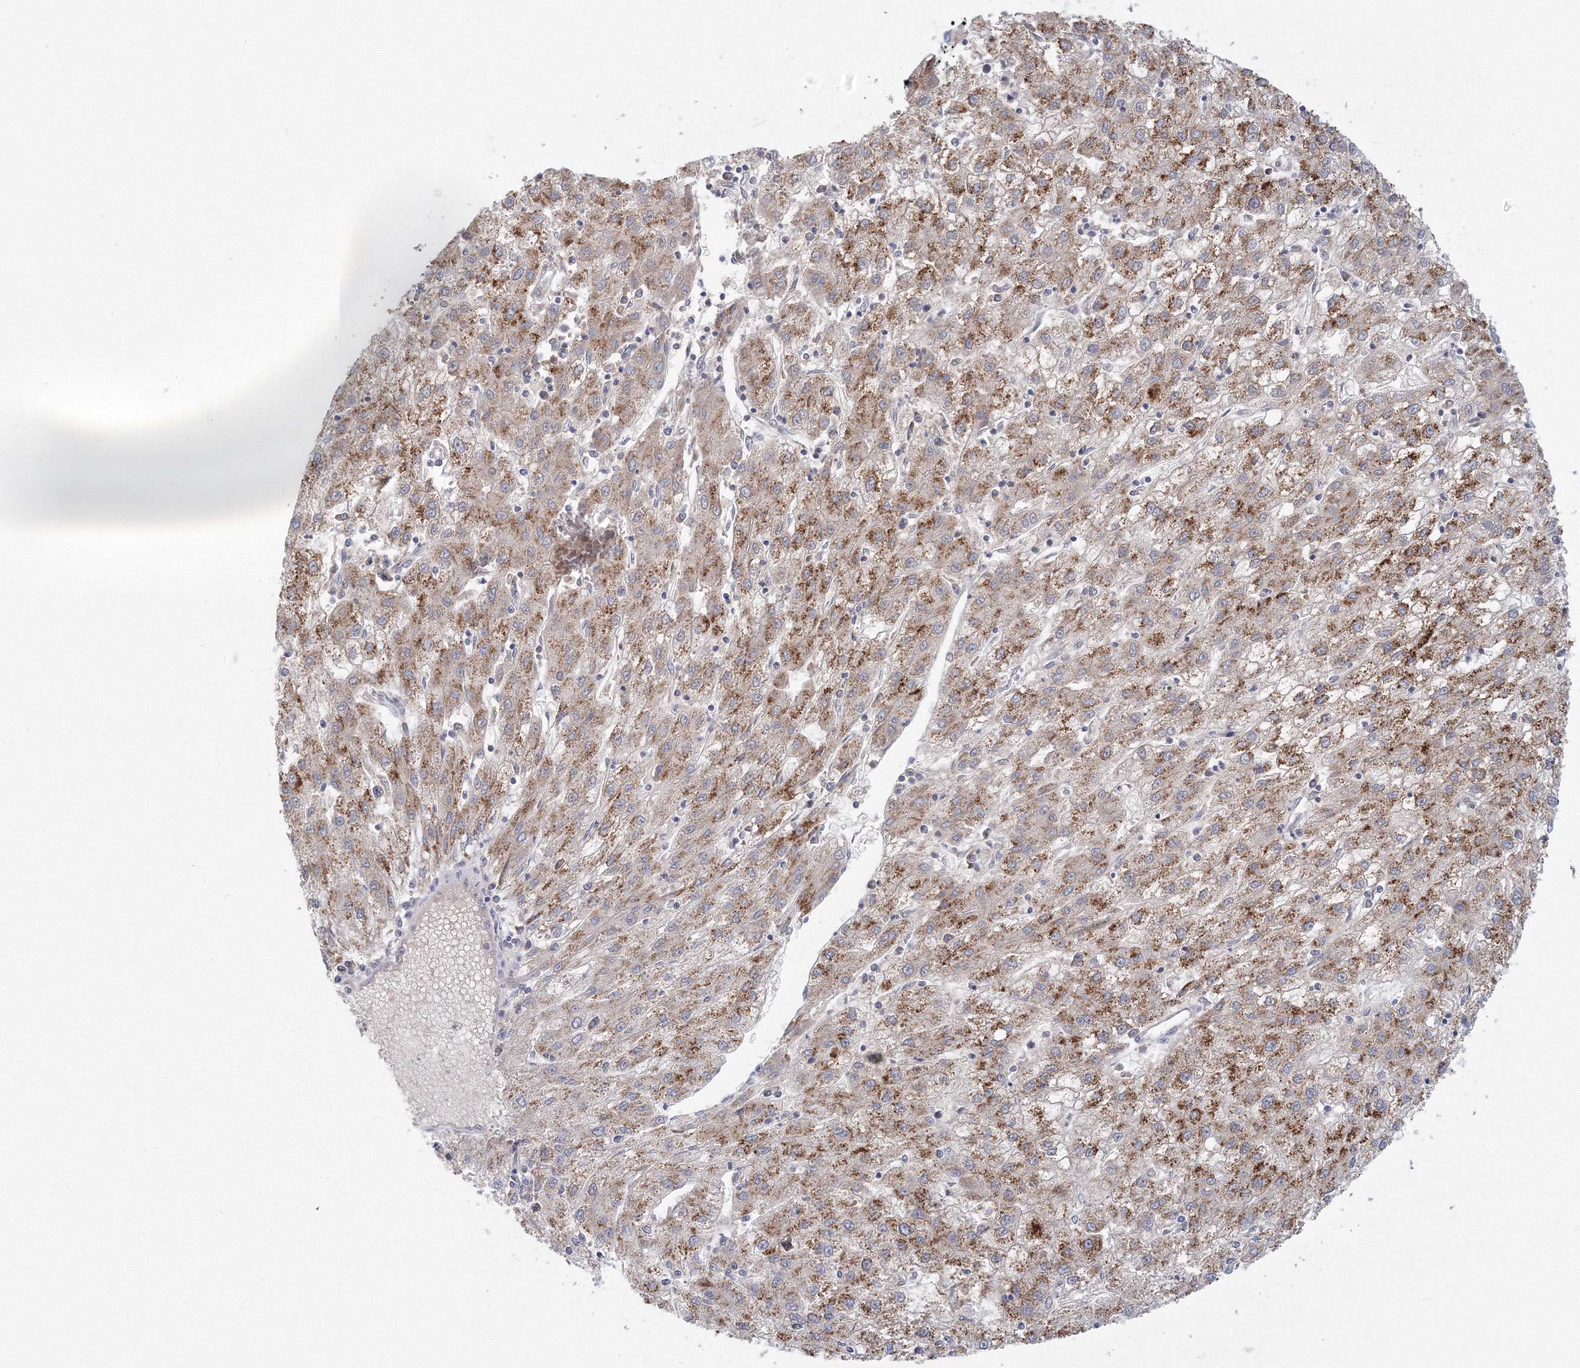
{"staining": {"intensity": "moderate", "quantity": ">75%", "location": "cytoplasmic/membranous"}, "tissue": "liver cancer", "cell_type": "Tumor cells", "image_type": "cancer", "snomed": [{"axis": "morphology", "description": "Carcinoma, Hepatocellular, NOS"}, {"axis": "topography", "description": "Liver"}], "caption": "Moderate cytoplasmic/membranous positivity for a protein is present in approximately >75% of tumor cells of hepatocellular carcinoma (liver) using immunohistochemistry.", "gene": "TACC2", "patient": {"sex": "male", "age": 72}}